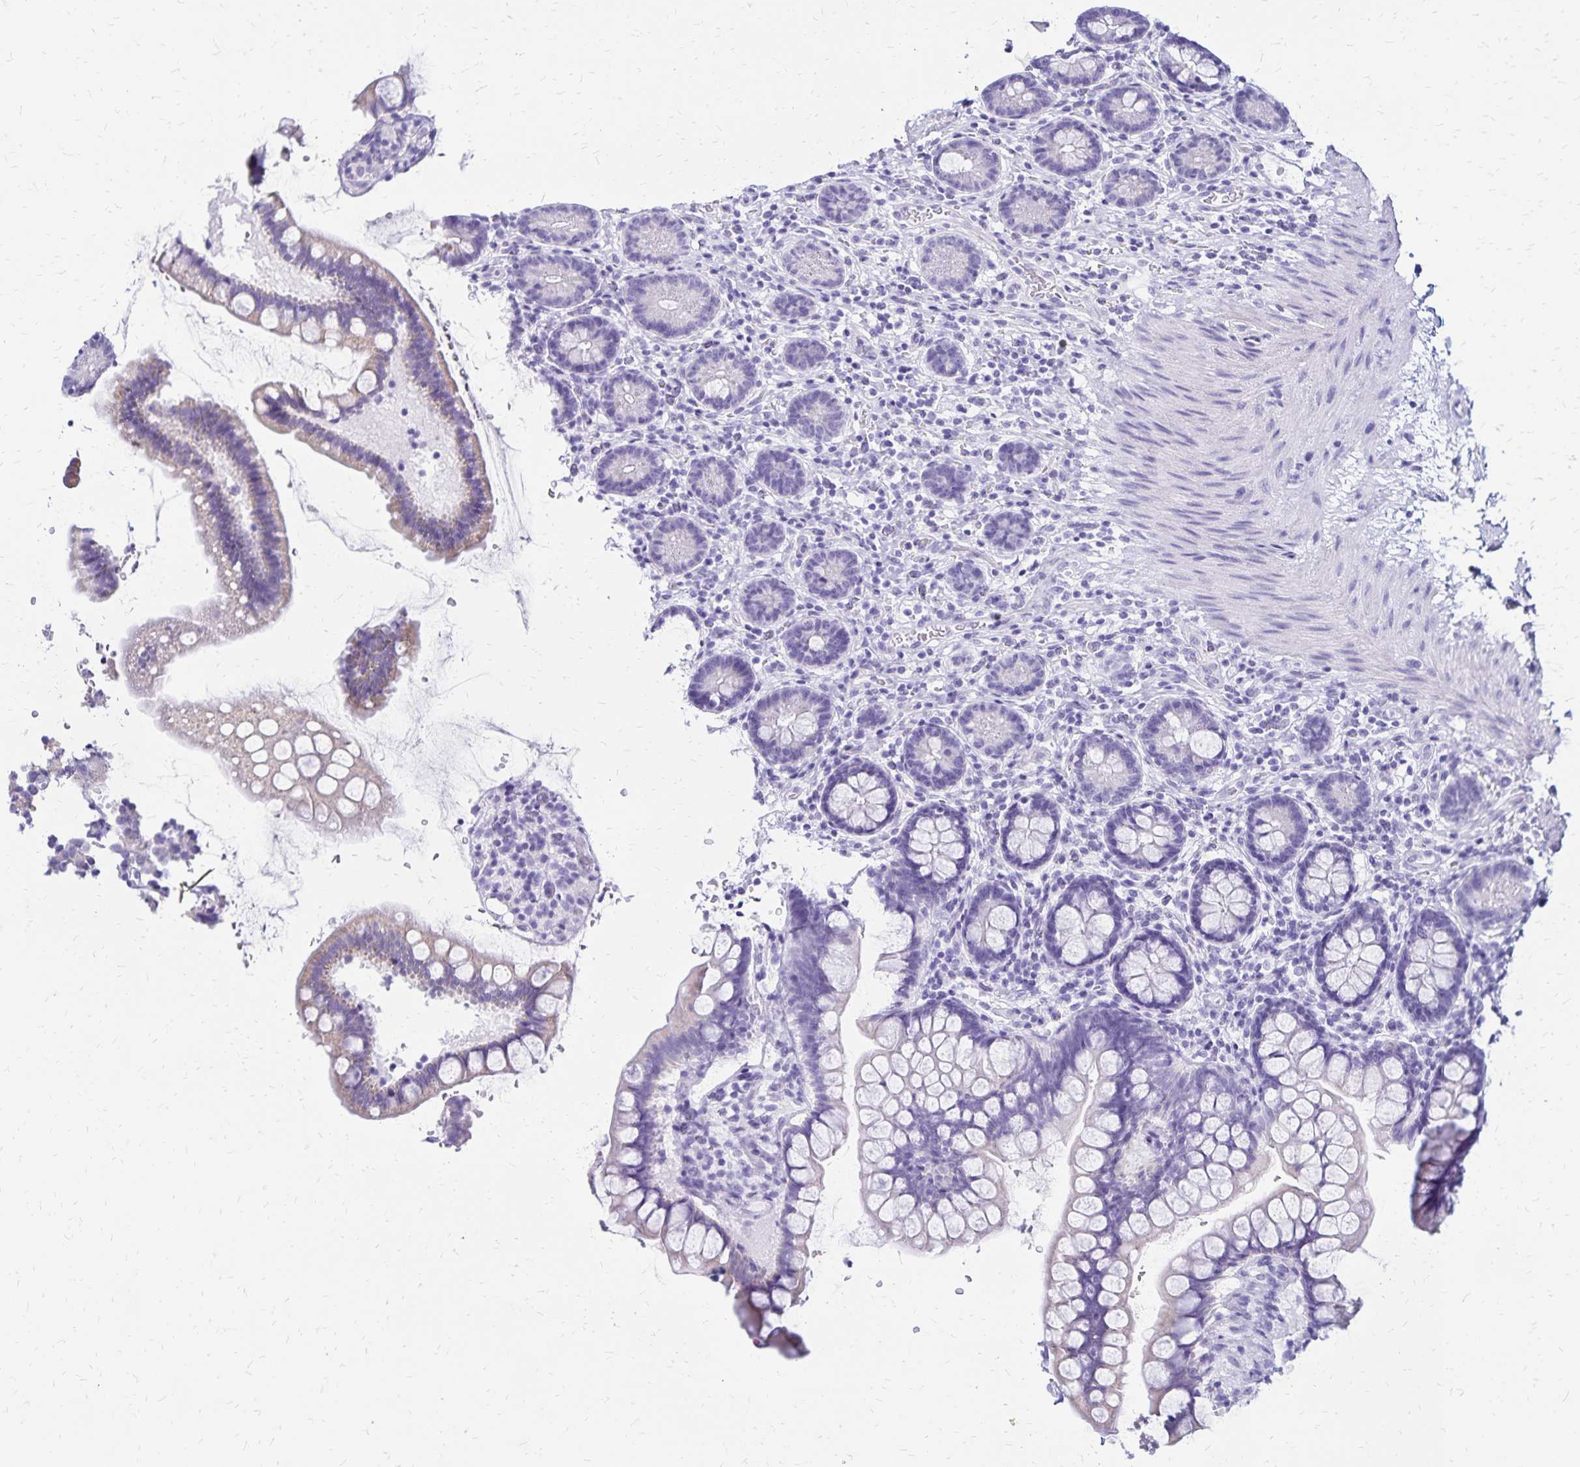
{"staining": {"intensity": "weak", "quantity": "<25%", "location": "cytoplasmic/membranous"}, "tissue": "small intestine", "cell_type": "Glandular cells", "image_type": "normal", "snomed": [{"axis": "morphology", "description": "Normal tissue, NOS"}, {"axis": "topography", "description": "Small intestine"}], "caption": "High power microscopy image of an immunohistochemistry image of benign small intestine, revealing no significant positivity in glandular cells. (DAB (3,3'-diaminobenzidine) immunohistochemistry (IHC), high magnification).", "gene": "LIN28B", "patient": {"sex": "female", "age": 84}}